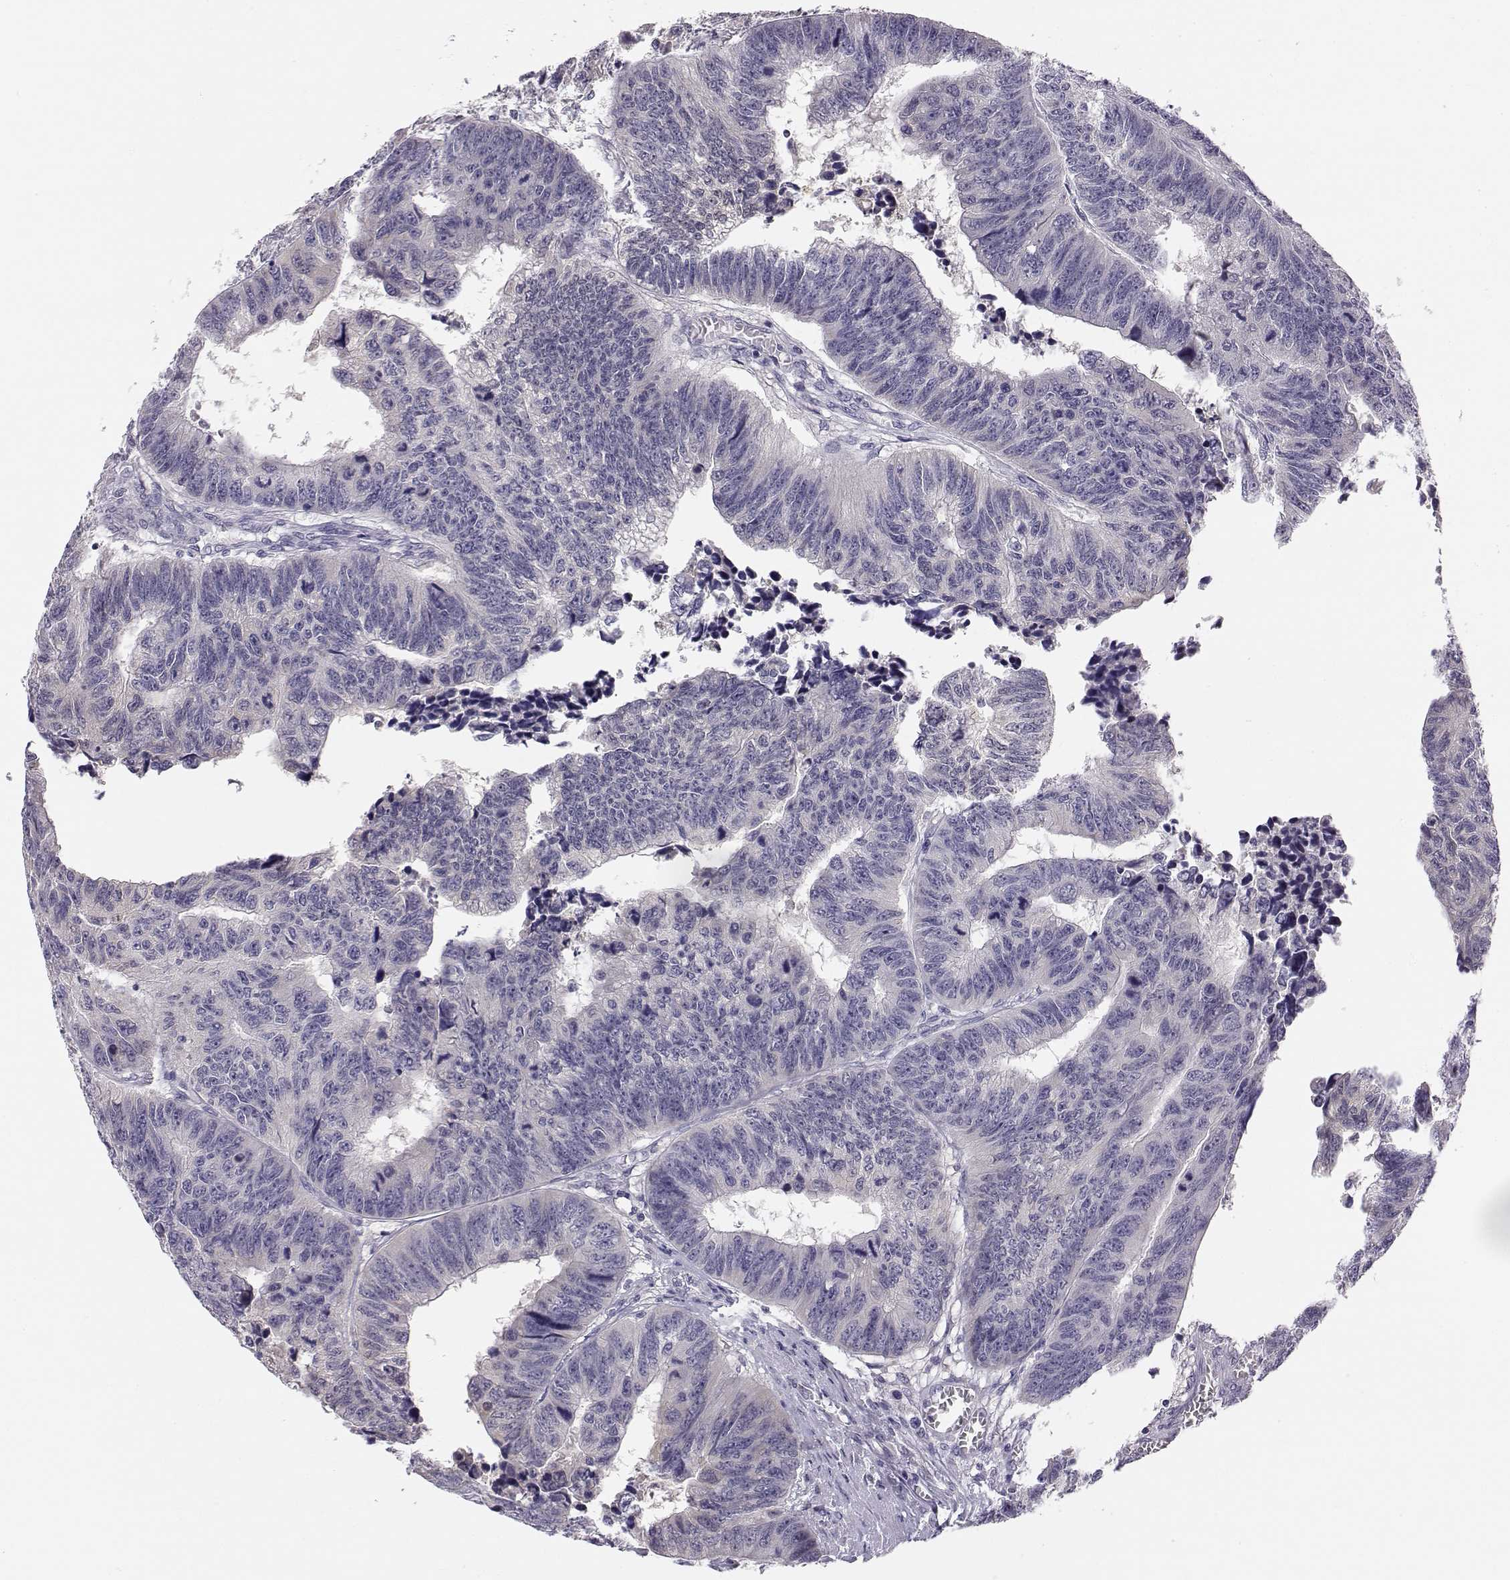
{"staining": {"intensity": "weak", "quantity": "<25%", "location": "cytoplasmic/membranous"}, "tissue": "colorectal cancer", "cell_type": "Tumor cells", "image_type": "cancer", "snomed": [{"axis": "morphology", "description": "Adenocarcinoma, NOS"}, {"axis": "topography", "description": "Rectum"}], "caption": "Immunohistochemistry (IHC) of human colorectal adenocarcinoma reveals no positivity in tumor cells.", "gene": "ACSL6", "patient": {"sex": "female", "age": 85}}